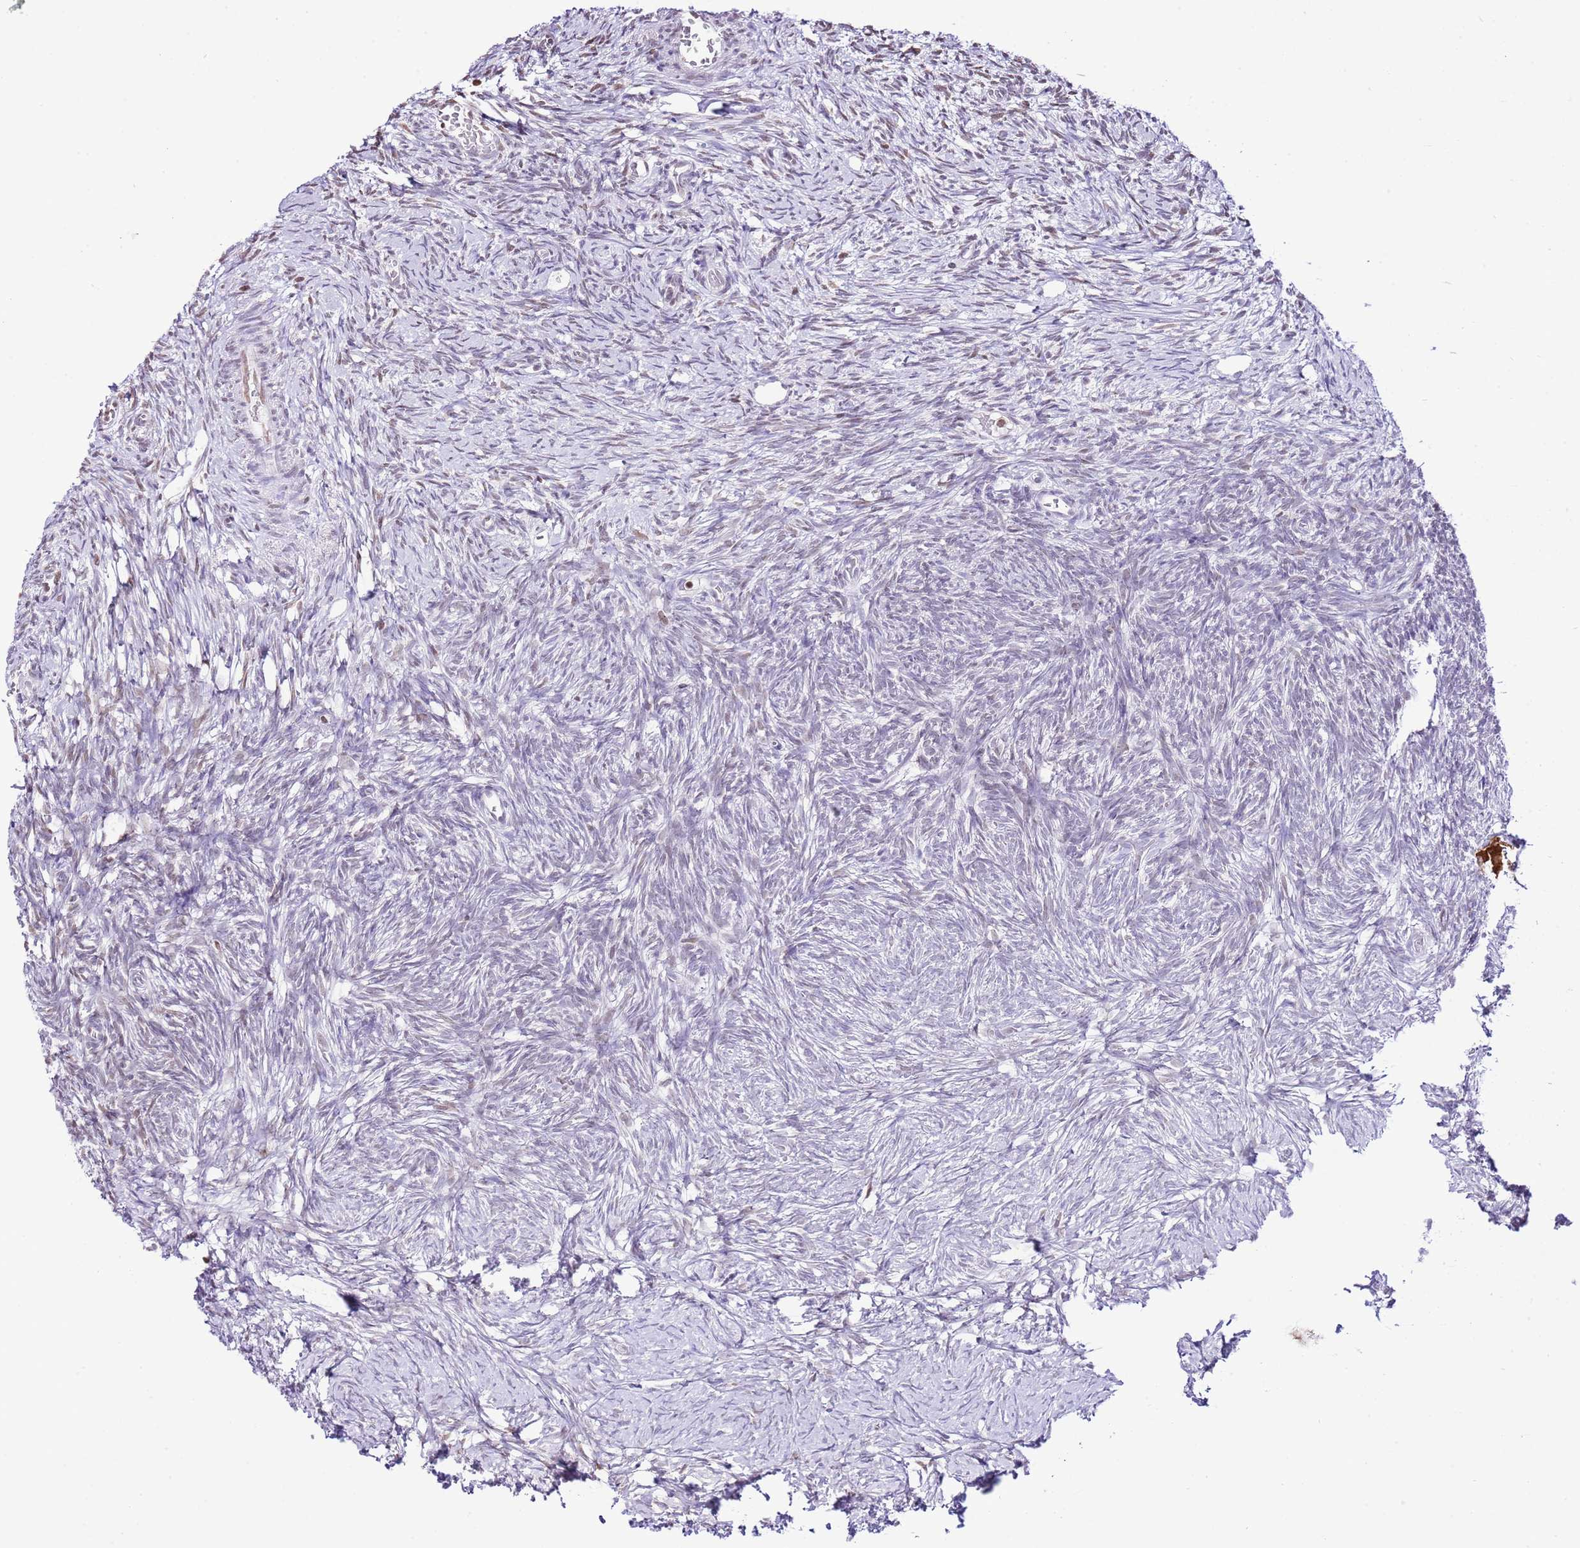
{"staining": {"intensity": "moderate", "quantity": ">75%", "location": "nuclear"}, "tissue": "ovary", "cell_type": "Follicle cells", "image_type": "normal", "snomed": [{"axis": "morphology", "description": "Normal tissue, NOS"}, {"axis": "topography", "description": "Ovary"}], "caption": "The photomicrograph exhibits staining of unremarkable ovary, revealing moderate nuclear protein expression (brown color) within follicle cells.", "gene": "PRR15", "patient": {"sex": "female", "age": 39}}